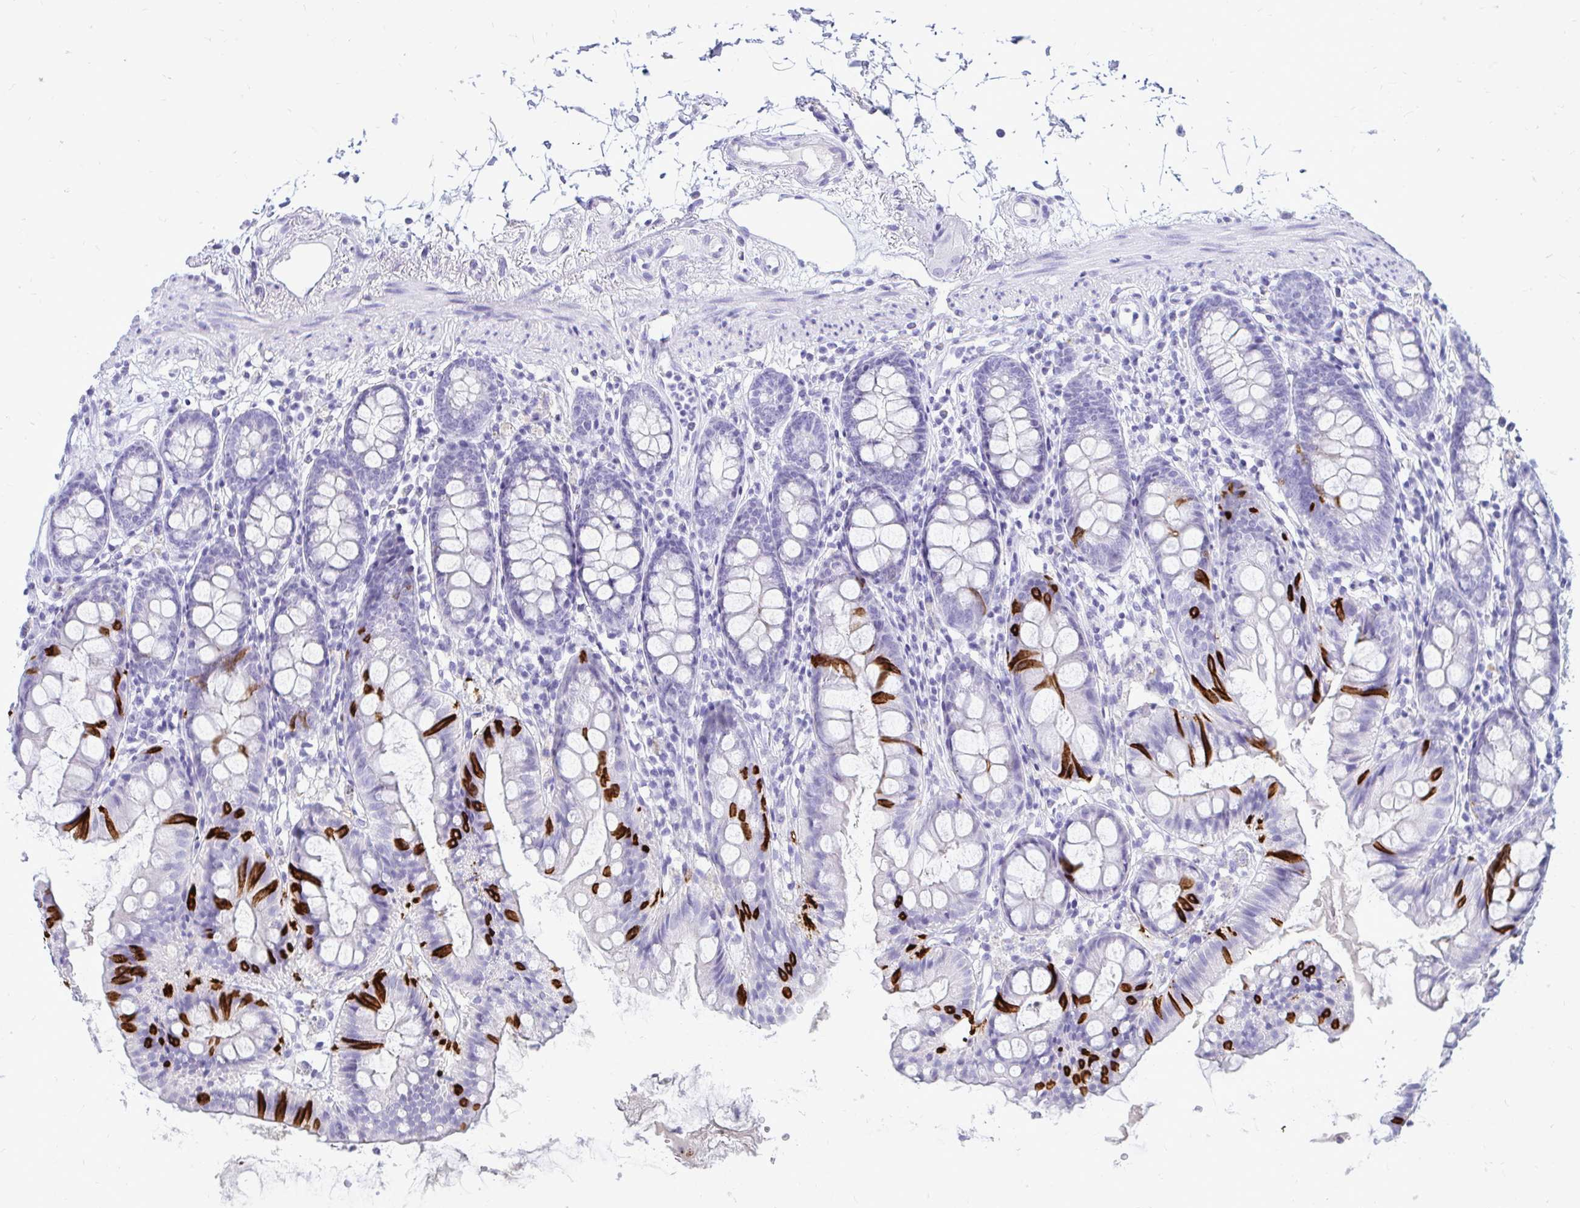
{"staining": {"intensity": "negative", "quantity": "none", "location": "none"}, "tissue": "colon", "cell_type": "Endothelial cells", "image_type": "normal", "snomed": [{"axis": "morphology", "description": "Normal tissue, NOS"}, {"axis": "topography", "description": "Colon"}], "caption": "High magnification brightfield microscopy of benign colon stained with DAB (3,3'-diaminobenzidine) (brown) and counterstained with hematoxylin (blue): endothelial cells show no significant expression.", "gene": "NANOGNB", "patient": {"sex": "female", "age": 84}}